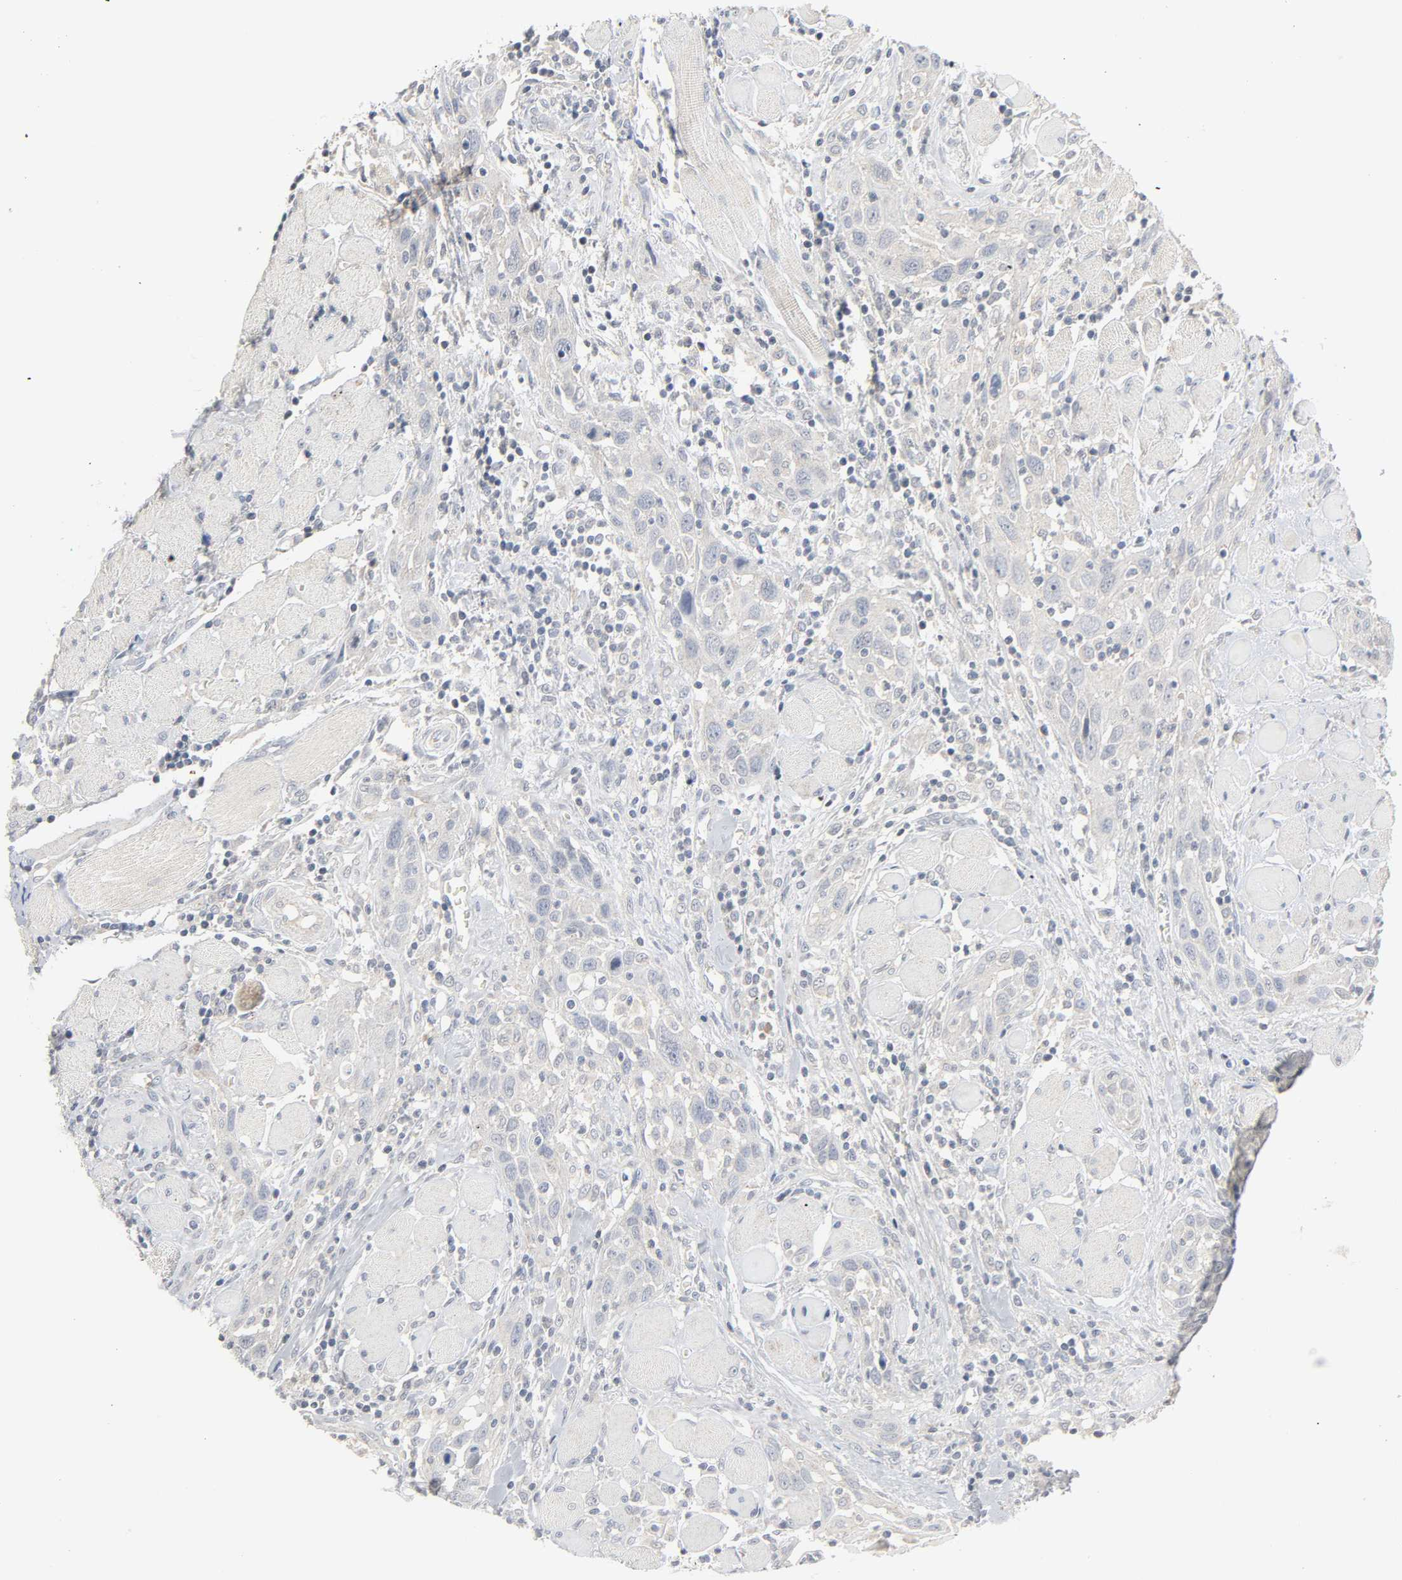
{"staining": {"intensity": "negative", "quantity": "none", "location": "none"}, "tissue": "head and neck cancer", "cell_type": "Tumor cells", "image_type": "cancer", "snomed": [{"axis": "morphology", "description": "Squamous cell carcinoma, NOS"}, {"axis": "topography", "description": "Oral tissue"}, {"axis": "topography", "description": "Head-Neck"}], "caption": "Immunohistochemistry (IHC) micrograph of squamous cell carcinoma (head and neck) stained for a protein (brown), which exhibits no positivity in tumor cells.", "gene": "CLIP1", "patient": {"sex": "female", "age": 50}}